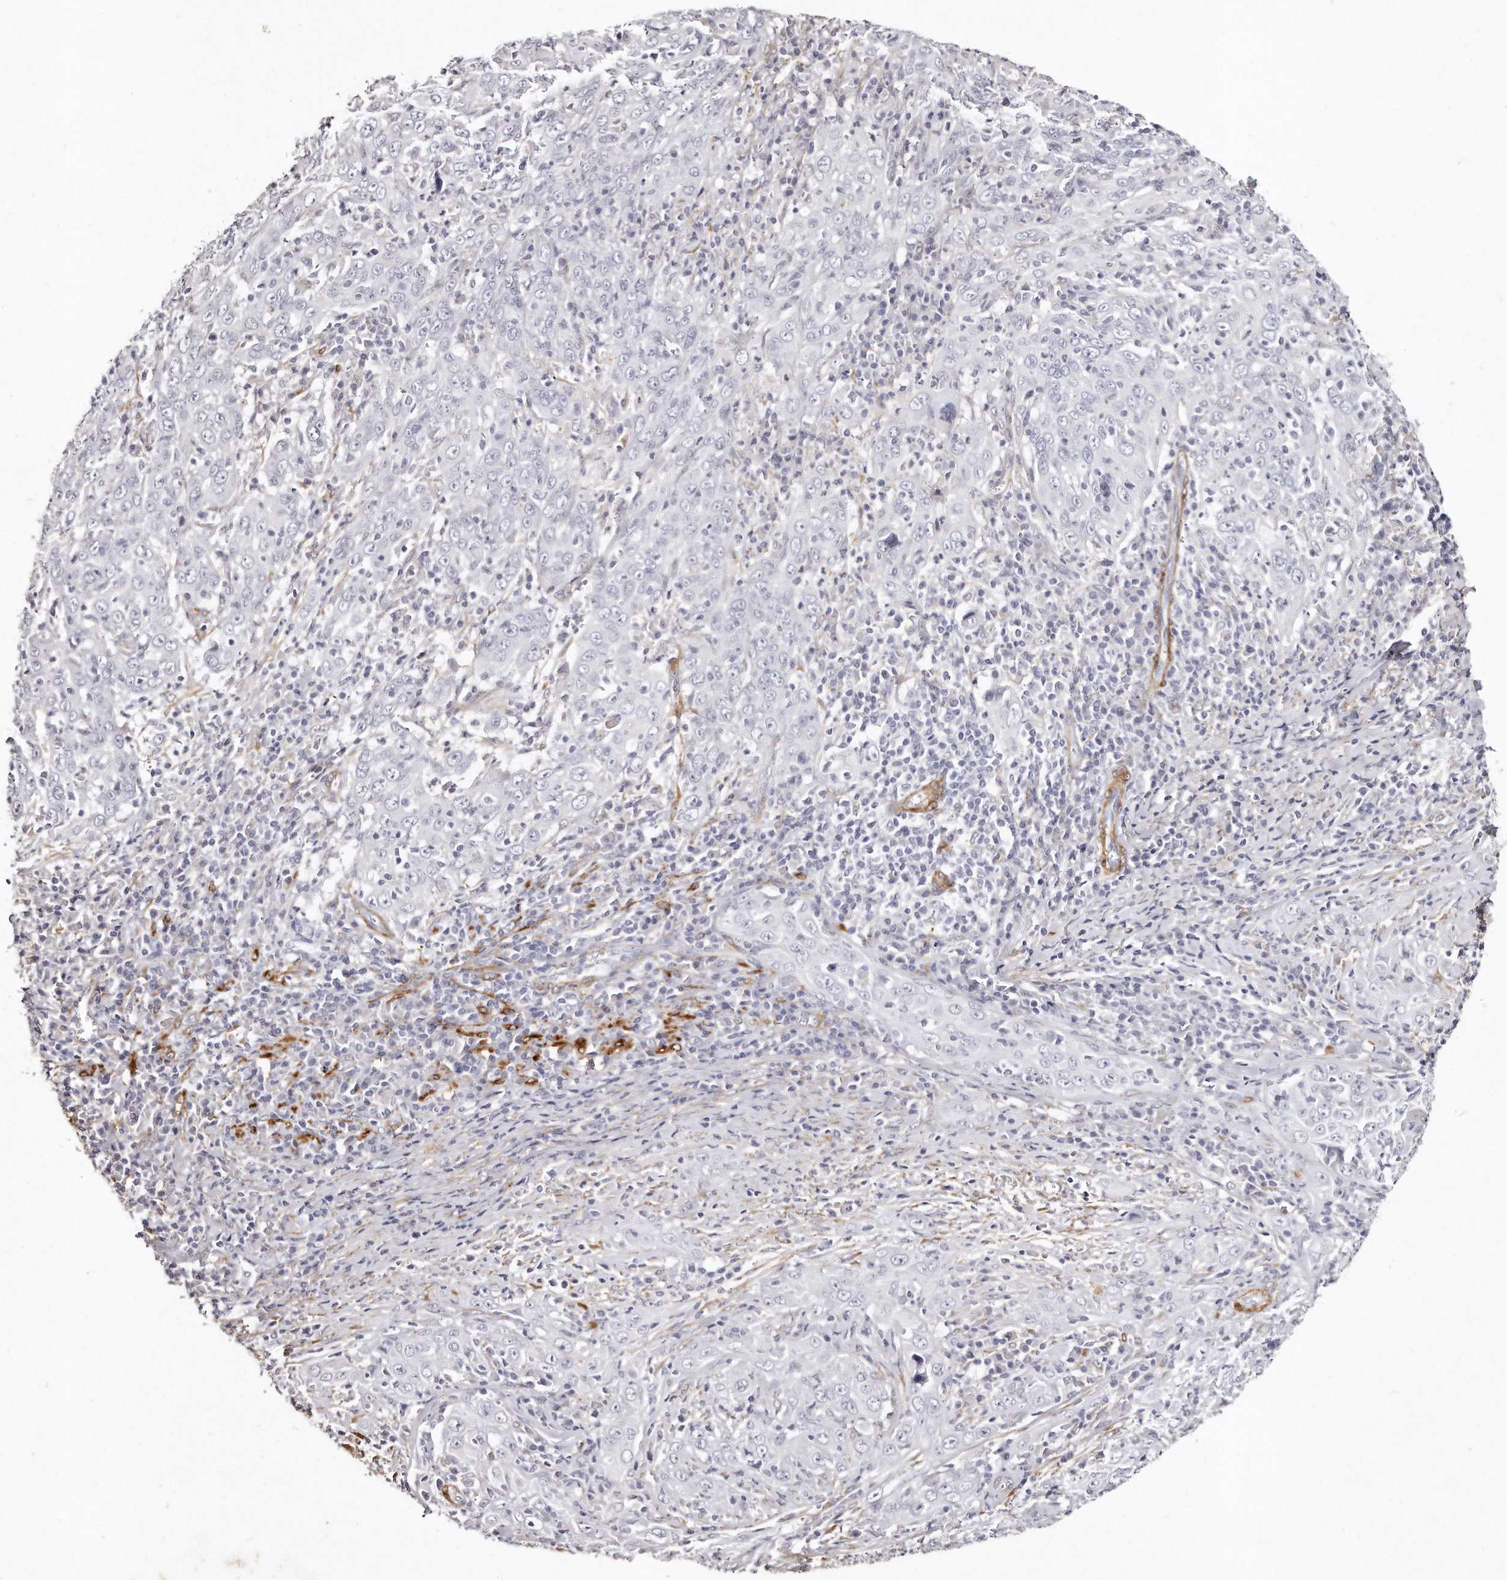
{"staining": {"intensity": "negative", "quantity": "none", "location": "none"}, "tissue": "cervical cancer", "cell_type": "Tumor cells", "image_type": "cancer", "snomed": [{"axis": "morphology", "description": "Squamous cell carcinoma, NOS"}, {"axis": "topography", "description": "Cervix"}], "caption": "IHC photomicrograph of cervical cancer (squamous cell carcinoma) stained for a protein (brown), which shows no staining in tumor cells.", "gene": "LMOD1", "patient": {"sex": "female", "age": 46}}